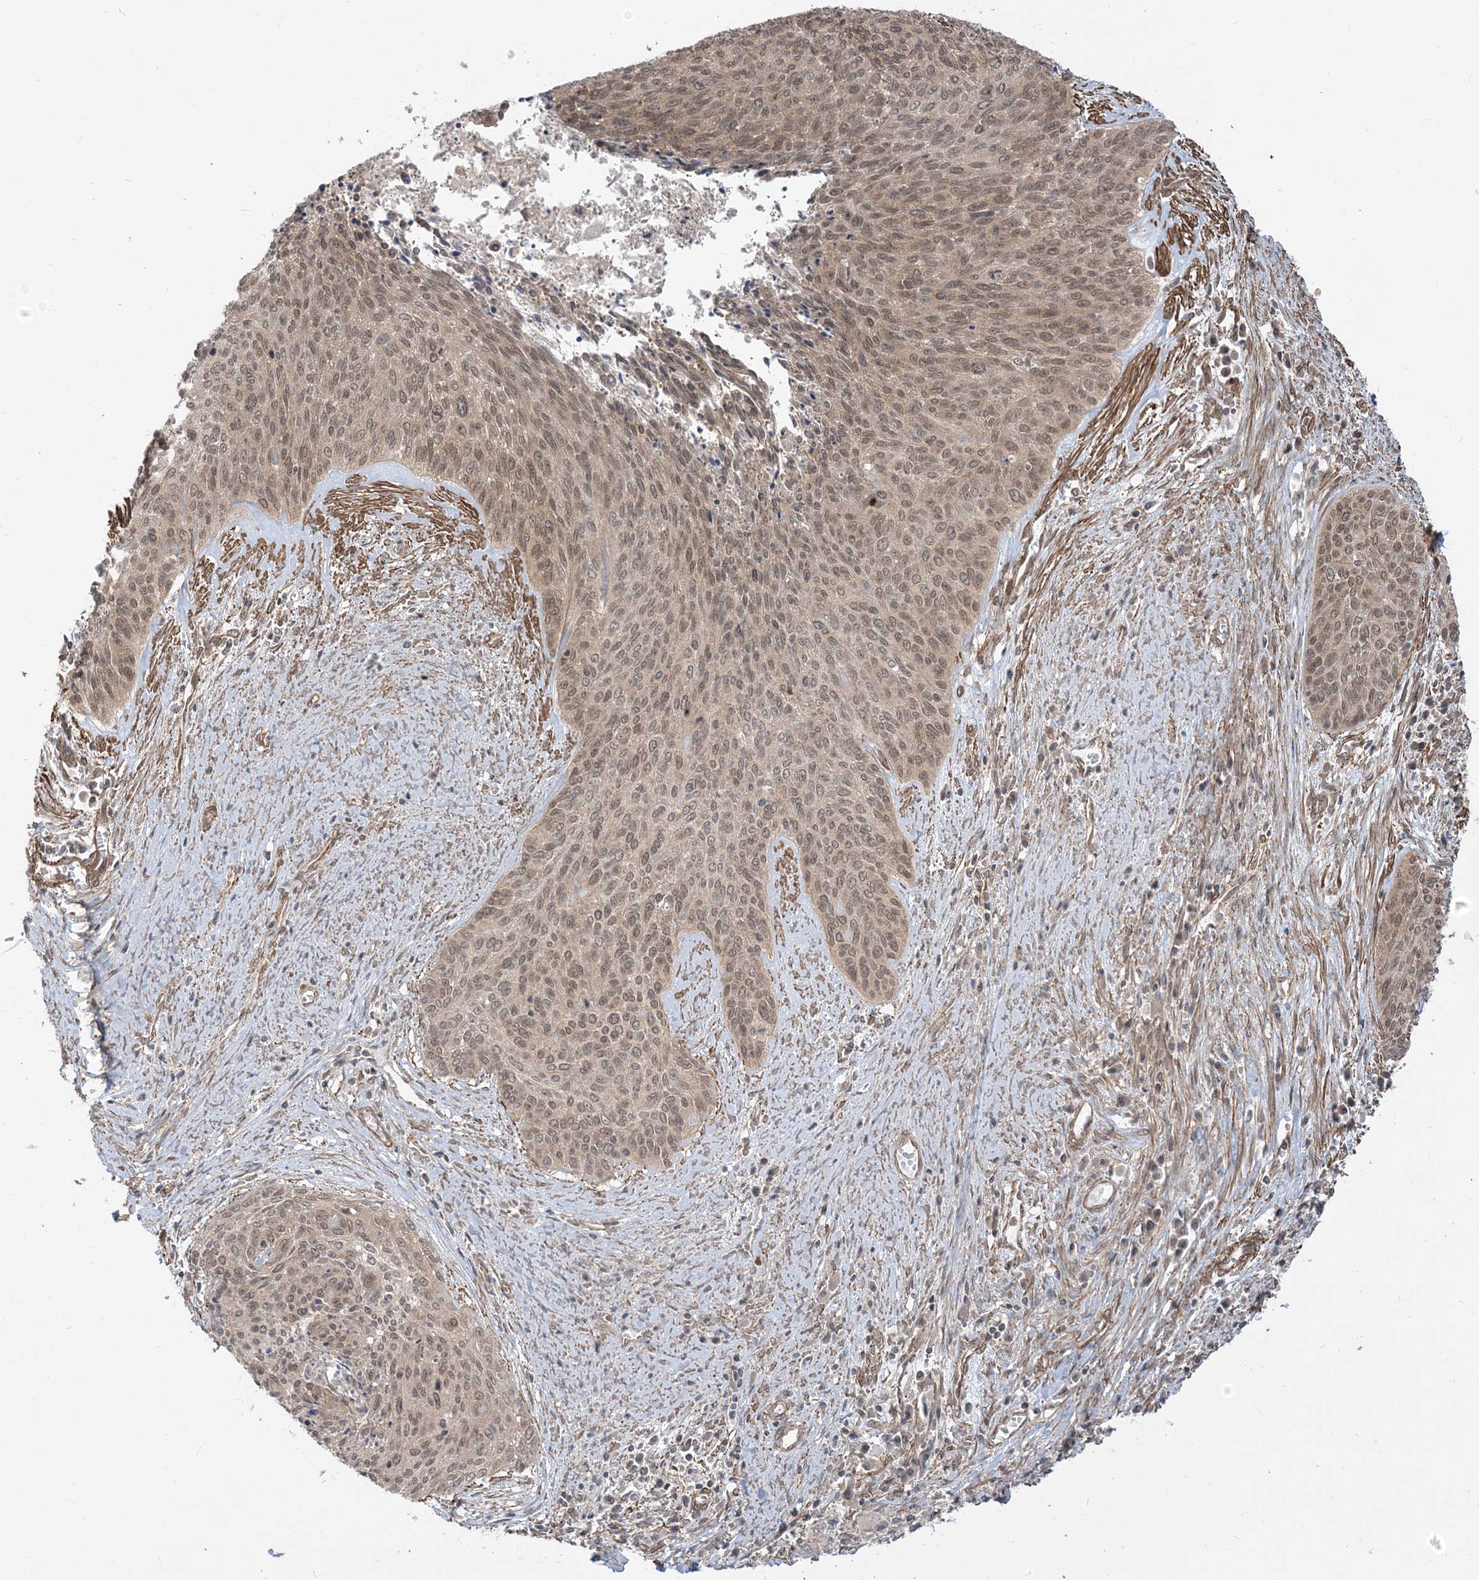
{"staining": {"intensity": "weak", "quantity": ">75%", "location": "nuclear"}, "tissue": "cervical cancer", "cell_type": "Tumor cells", "image_type": "cancer", "snomed": [{"axis": "morphology", "description": "Squamous cell carcinoma, NOS"}, {"axis": "topography", "description": "Cervix"}], "caption": "Protein expression analysis of squamous cell carcinoma (cervical) shows weak nuclear staining in approximately >75% of tumor cells. (Brightfield microscopy of DAB IHC at high magnification).", "gene": "TBCC", "patient": {"sex": "female", "age": 55}}